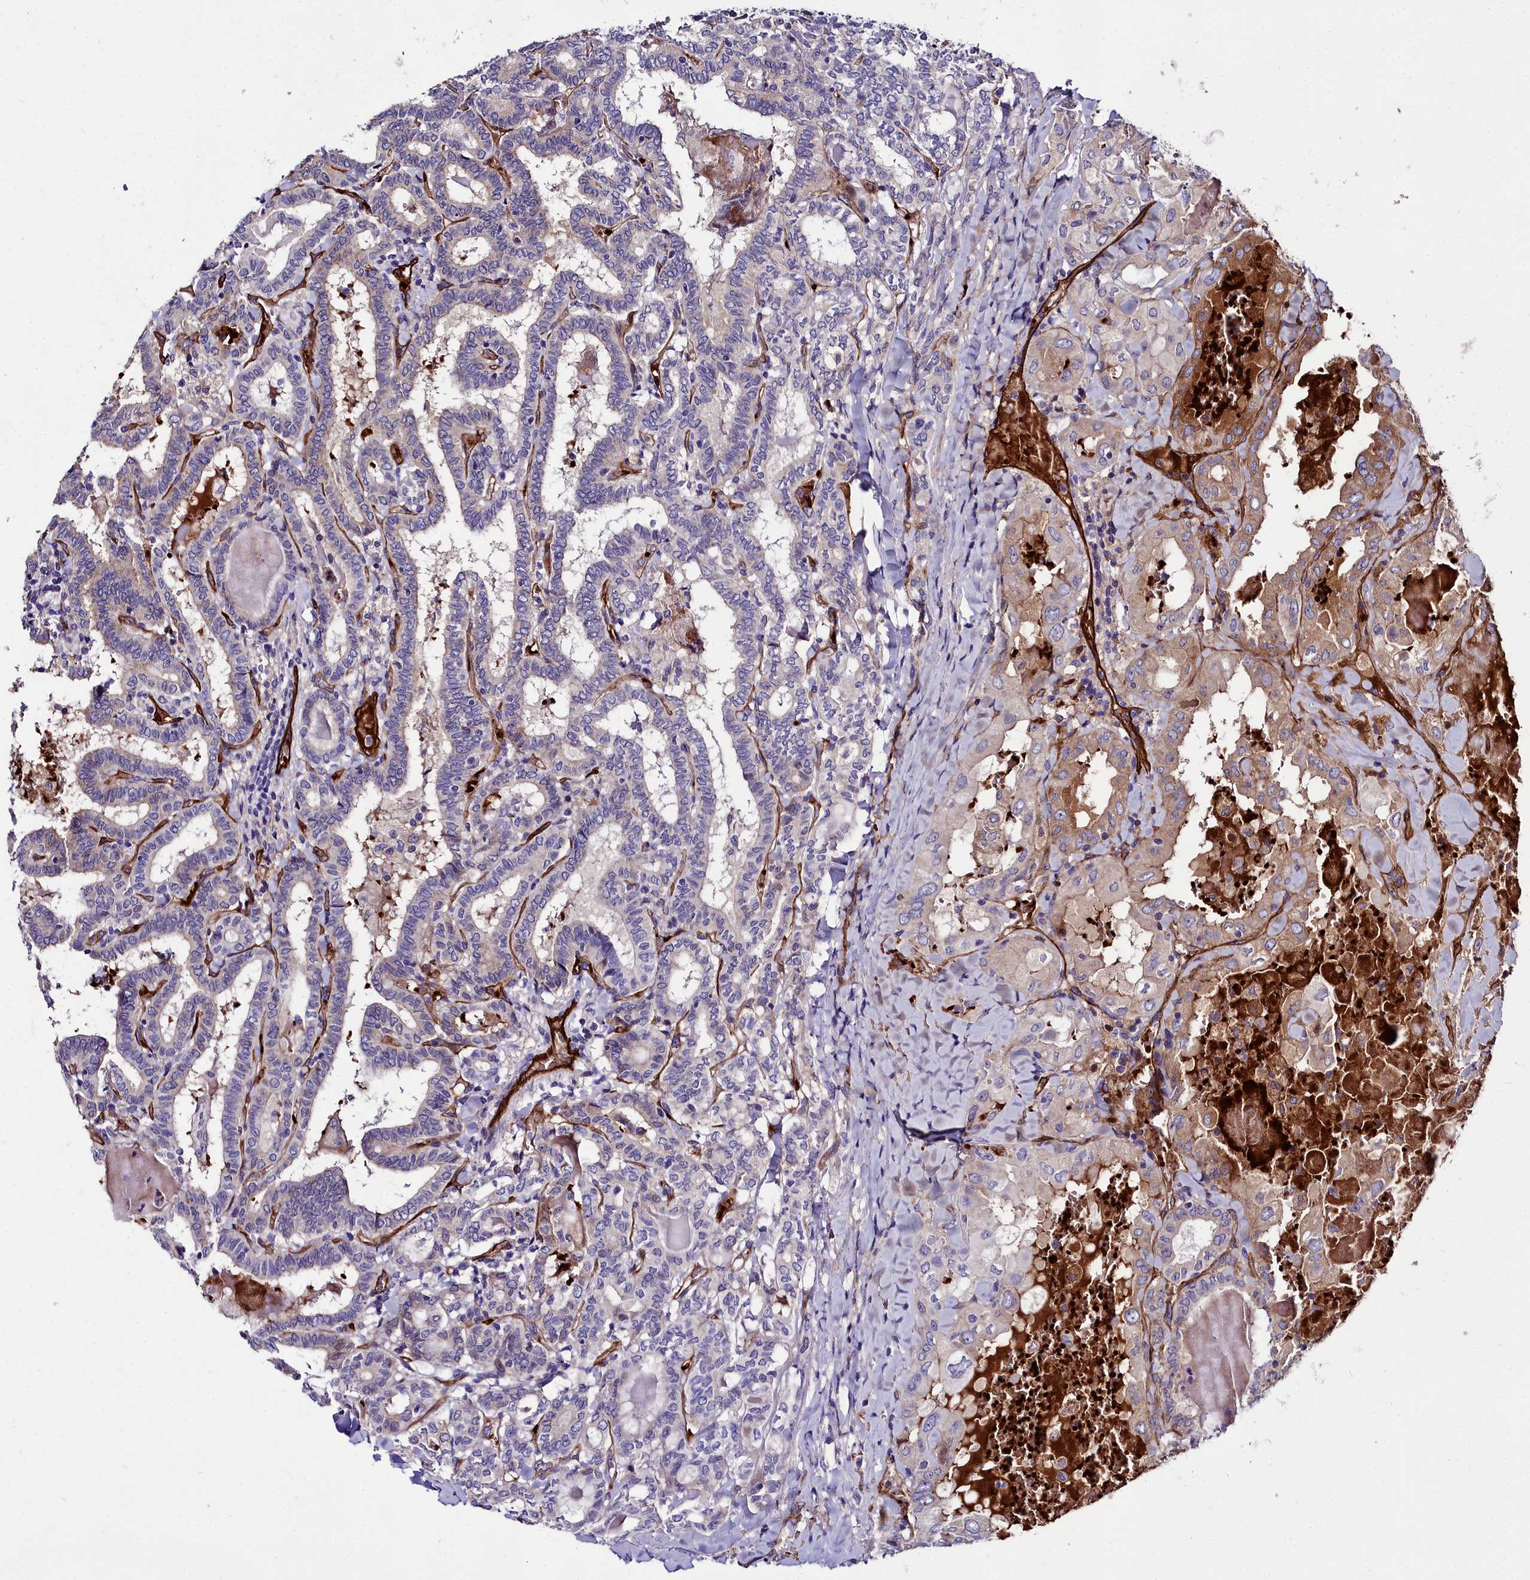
{"staining": {"intensity": "weak", "quantity": "<25%", "location": "cytoplasmic/membranous"}, "tissue": "thyroid cancer", "cell_type": "Tumor cells", "image_type": "cancer", "snomed": [{"axis": "morphology", "description": "Papillary adenocarcinoma, NOS"}, {"axis": "topography", "description": "Thyroid gland"}], "caption": "Immunohistochemical staining of thyroid cancer (papillary adenocarcinoma) shows no significant staining in tumor cells.", "gene": "CYP4F11", "patient": {"sex": "female", "age": 72}}